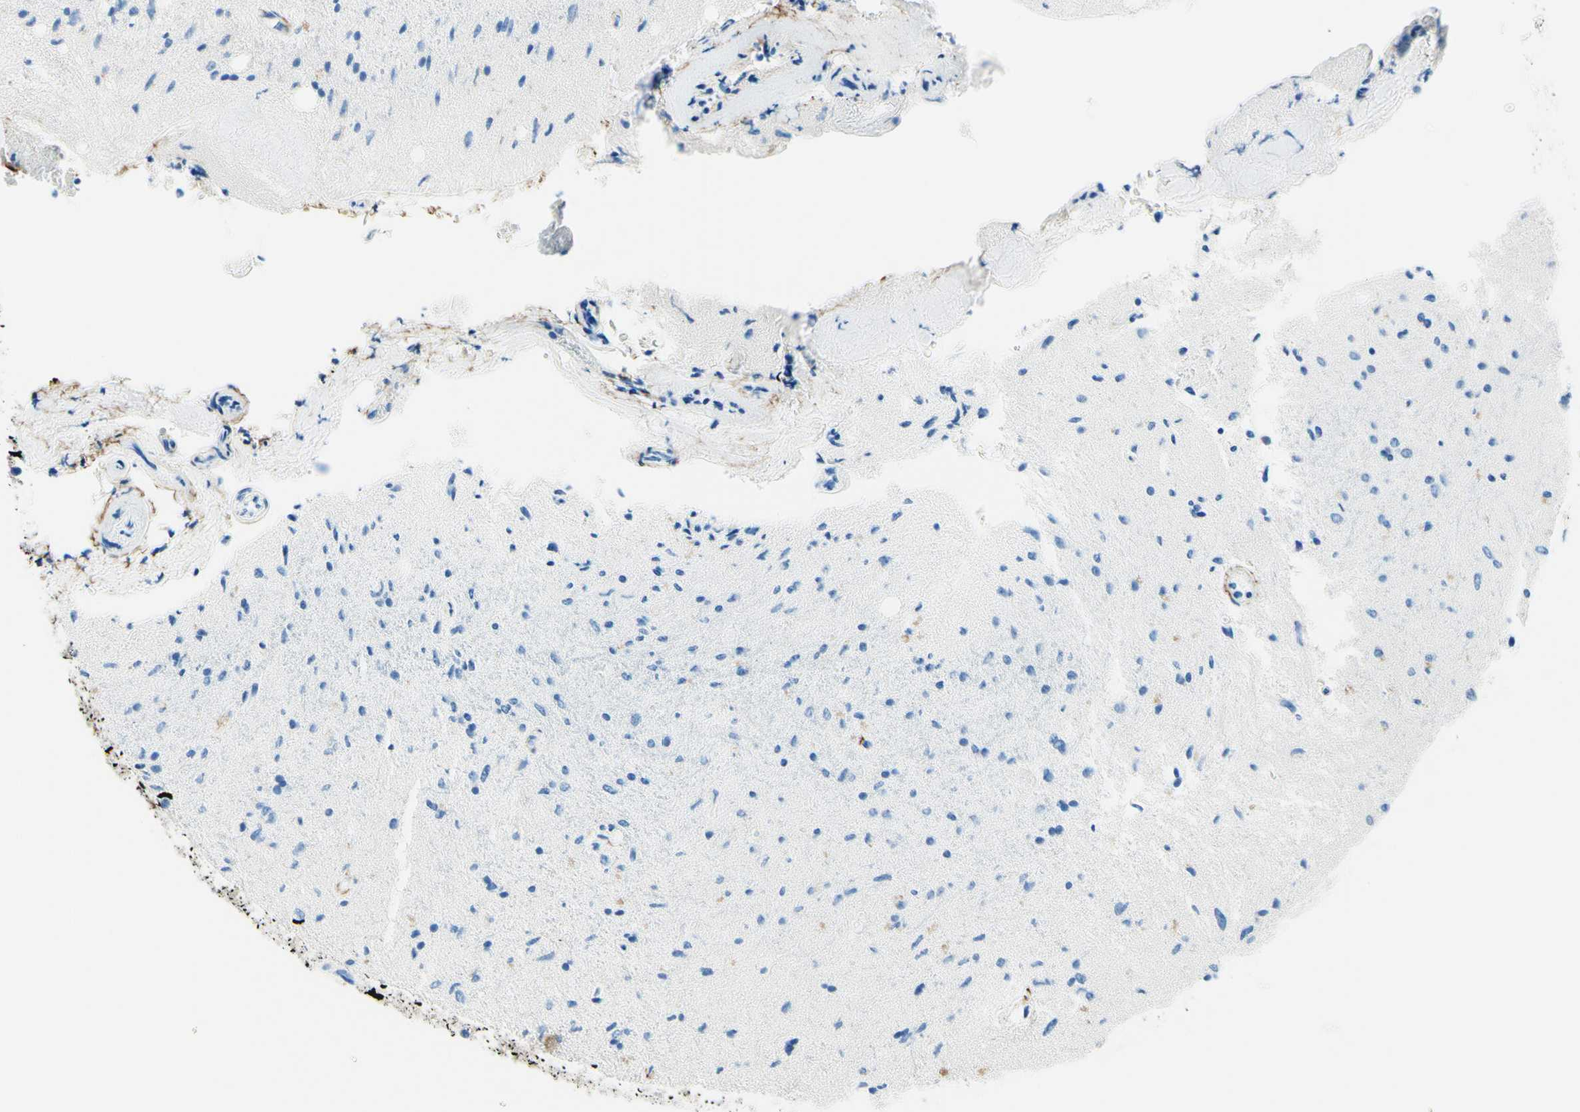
{"staining": {"intensity": "negative", "quantity": "none", "location": "none"}, "tissue": "glioma", "cell_type": "Tumor cells", "image_type": "cancer", "snomed": [{"axis": "morphology", "description": "Glioma, malignant, Low grade"}, {"axis": "topography", "description": "Brain"}], "caption": "This is an immunohistochemistry photomicrograph of human glioma. There is no expression in tumor cells.", "gene": "MFAP5", "patient": {"sex": "male", "age": 77}}